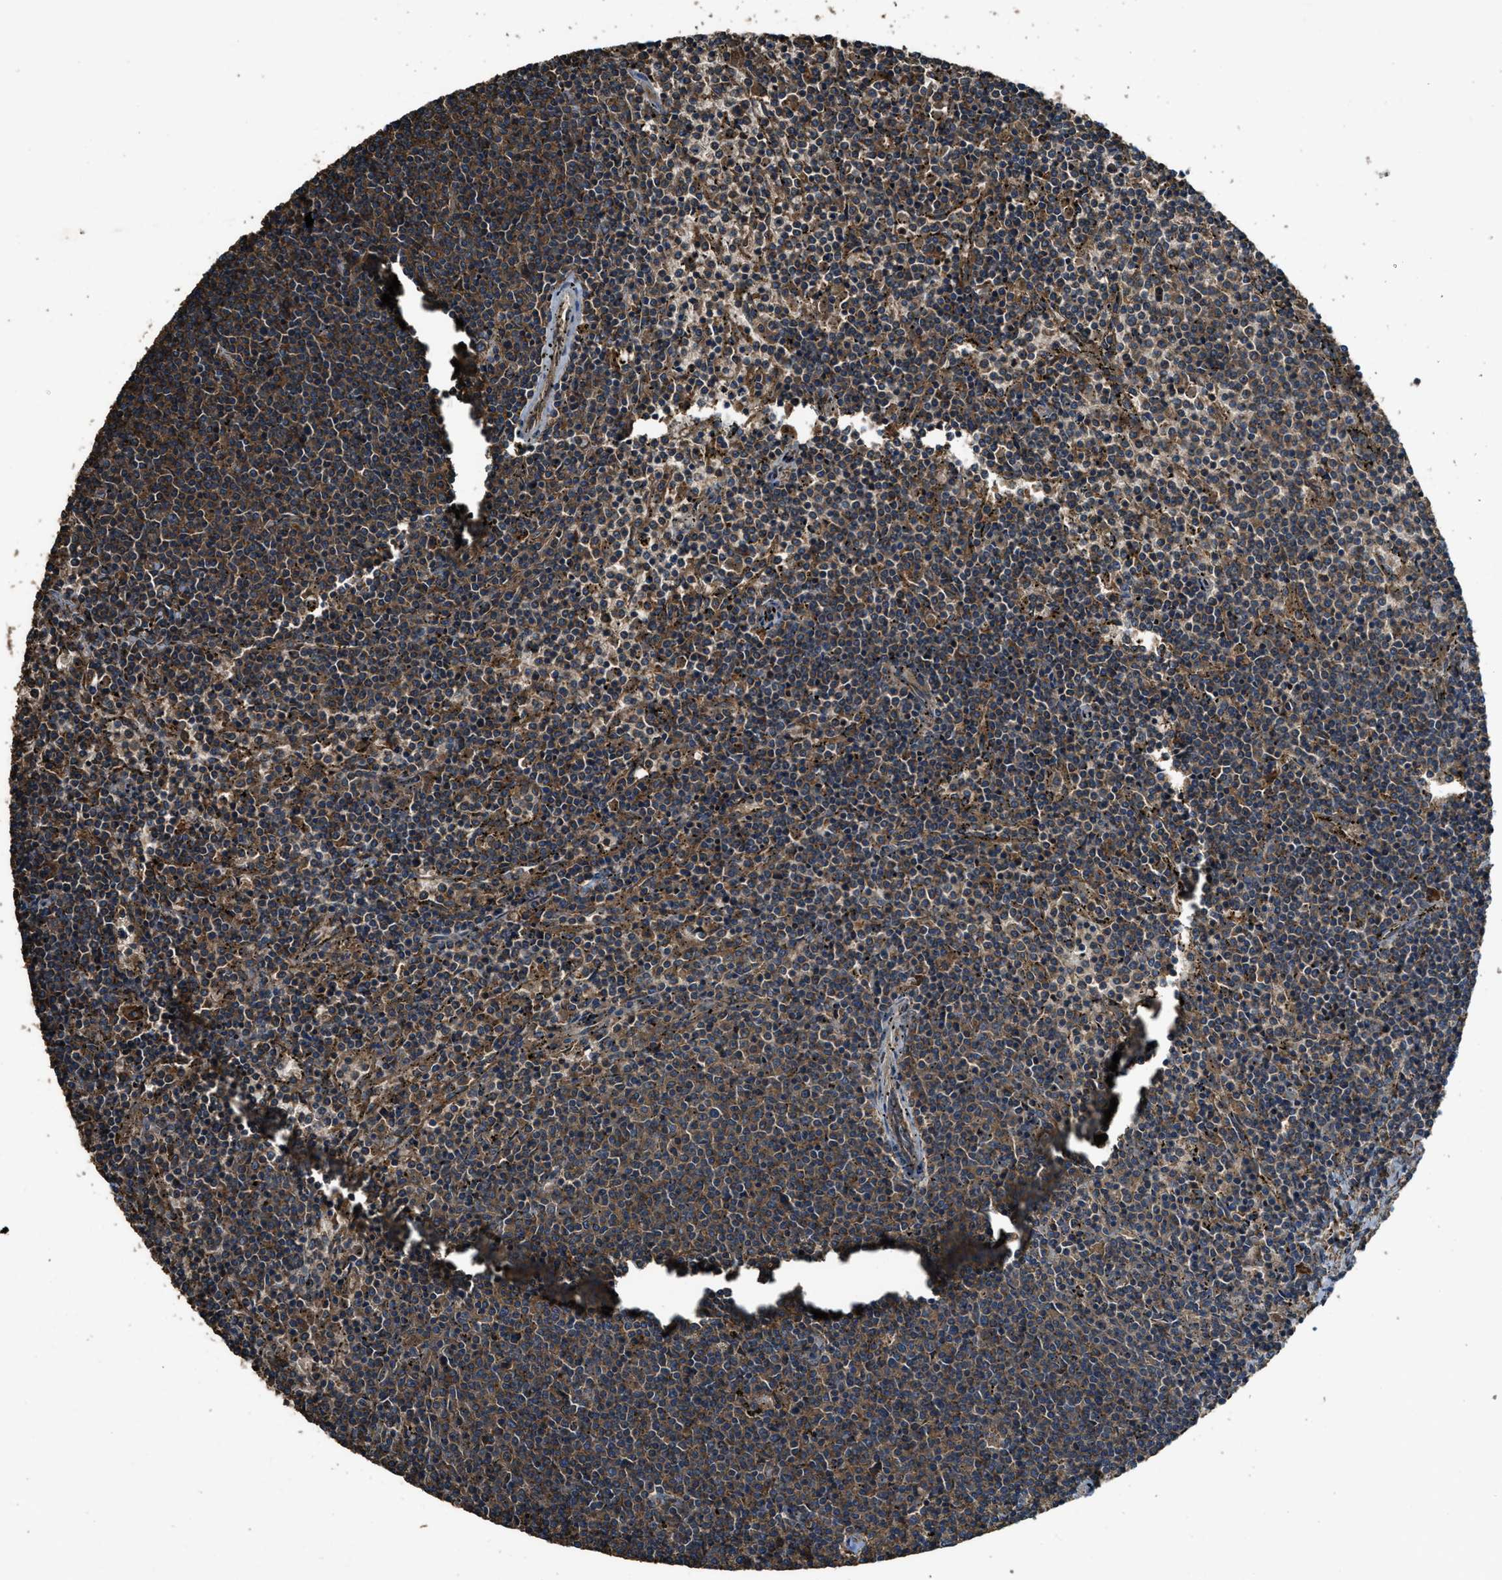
{"staining": {"intensity": "moderate", "quantity": "25%-75%", "location": "cytoplasmic/membranous"}, "tissue": "lymphoma", "cell_type": "Tumor cells", "image_type": "cancer", "snomed": [{"axis": "morphology", "description": "Malignant lymphoma, non-Hodgkin's type, Low grade"}, {"axis": "topography", "description": "Spleen"}], "caption": "About 25%-75% of tumor cells in lymphoma demonstrate moderate cytoplasmic/membranous protein positivity as visualized by brown immunohistochemical staining.", "gene": "MAP3K8", "patient": {"sex": "female", "age": 50}}